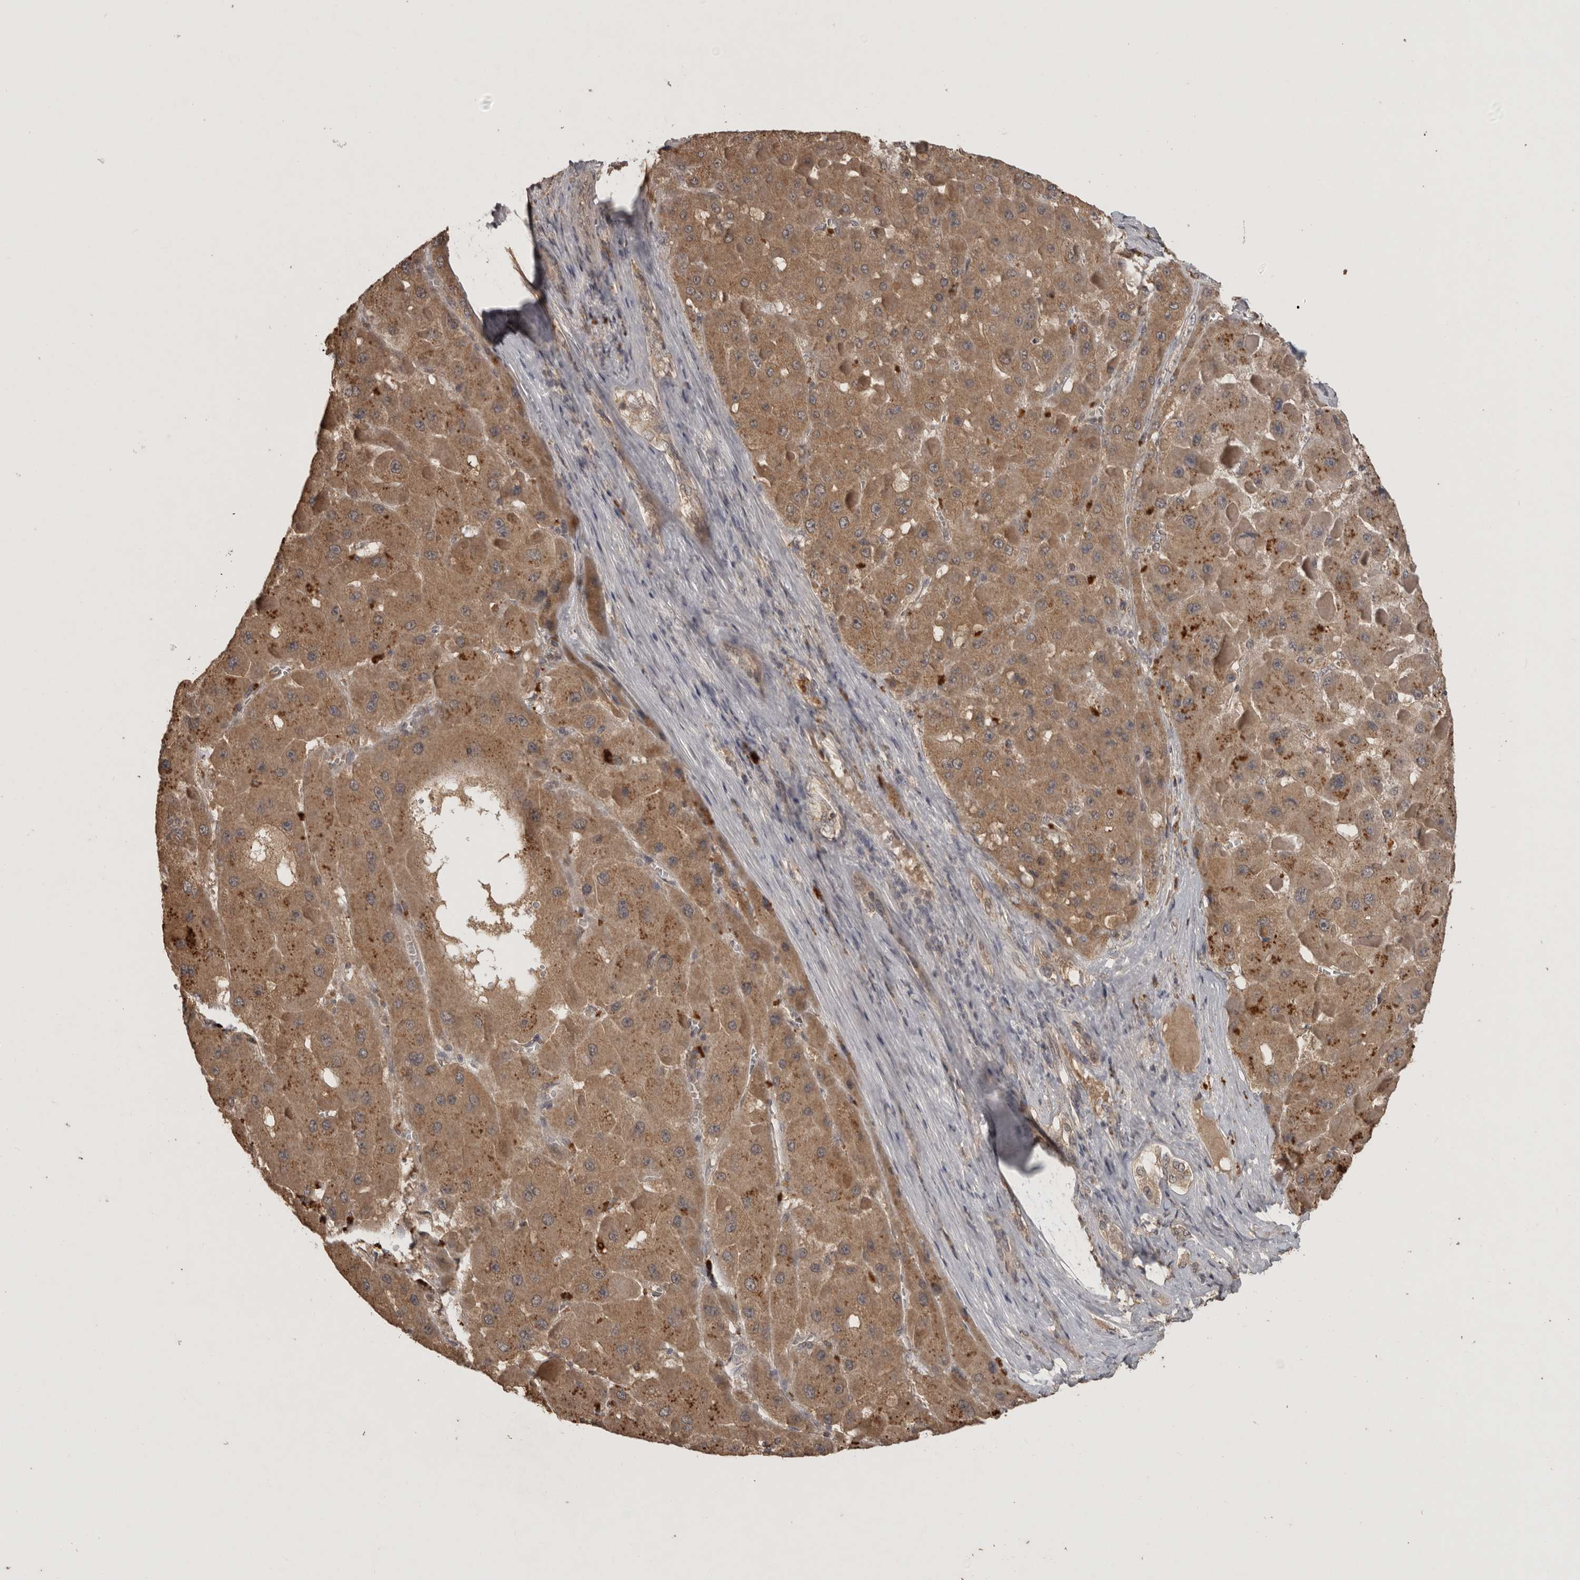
{"staining": {"intensity": "moderate", "quantity": ">75%", "location": "cytoplasmic/membranous"}, "tissue": "liver cancer", "cell_type": "Tumor cells", "image_type": "cancer", "snomed": [{"axis": "morphology", "description": "Carcinoma, Hepatocellular, NOS"}, {"axis": "topography", "description": "Liver"}], "caption": "Protein staining shows moderate cytoplasmic/membranous positivity in about >75% of tumor cells in liver cancer (hepatocellular carcinoma).", "gene": "ADAMTS4", "patient": {"sex": "female", "age": 73}}